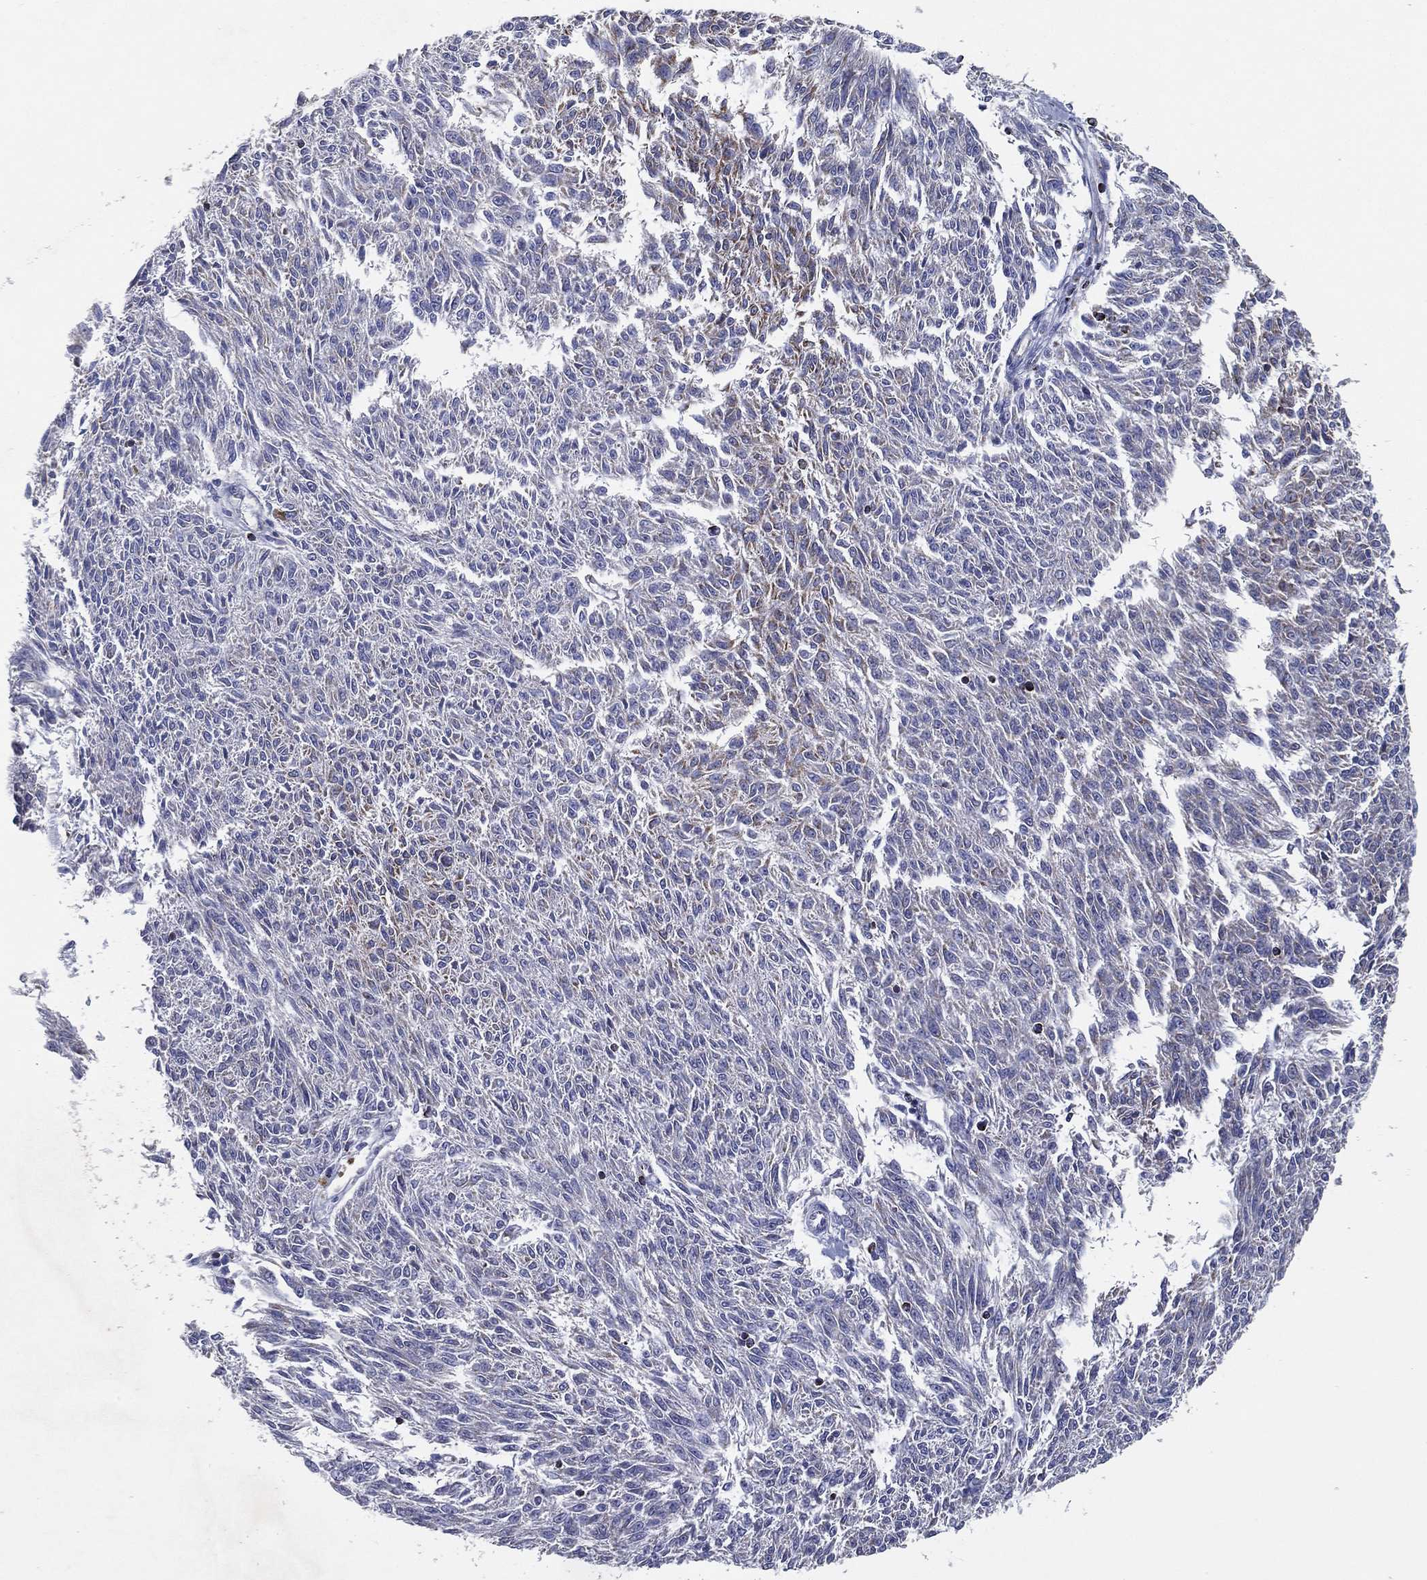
{"staining": {"intensity": "negative", "quantity": "none", "location": "none"}, "tissue": "melanoma", "cell_type": "Tumor cells", "image_type": "cancer", "snomed": [{"axis": "morphology", "description": "Malignant melanoma, NOS"}, {"axis": "topography", "description": "Skin"}], "caption": "Tumor cells show no significant protein expression in malignant melanoma.", "gene": "SFXN1", "patient": {"sex": "female", "age": 72}}